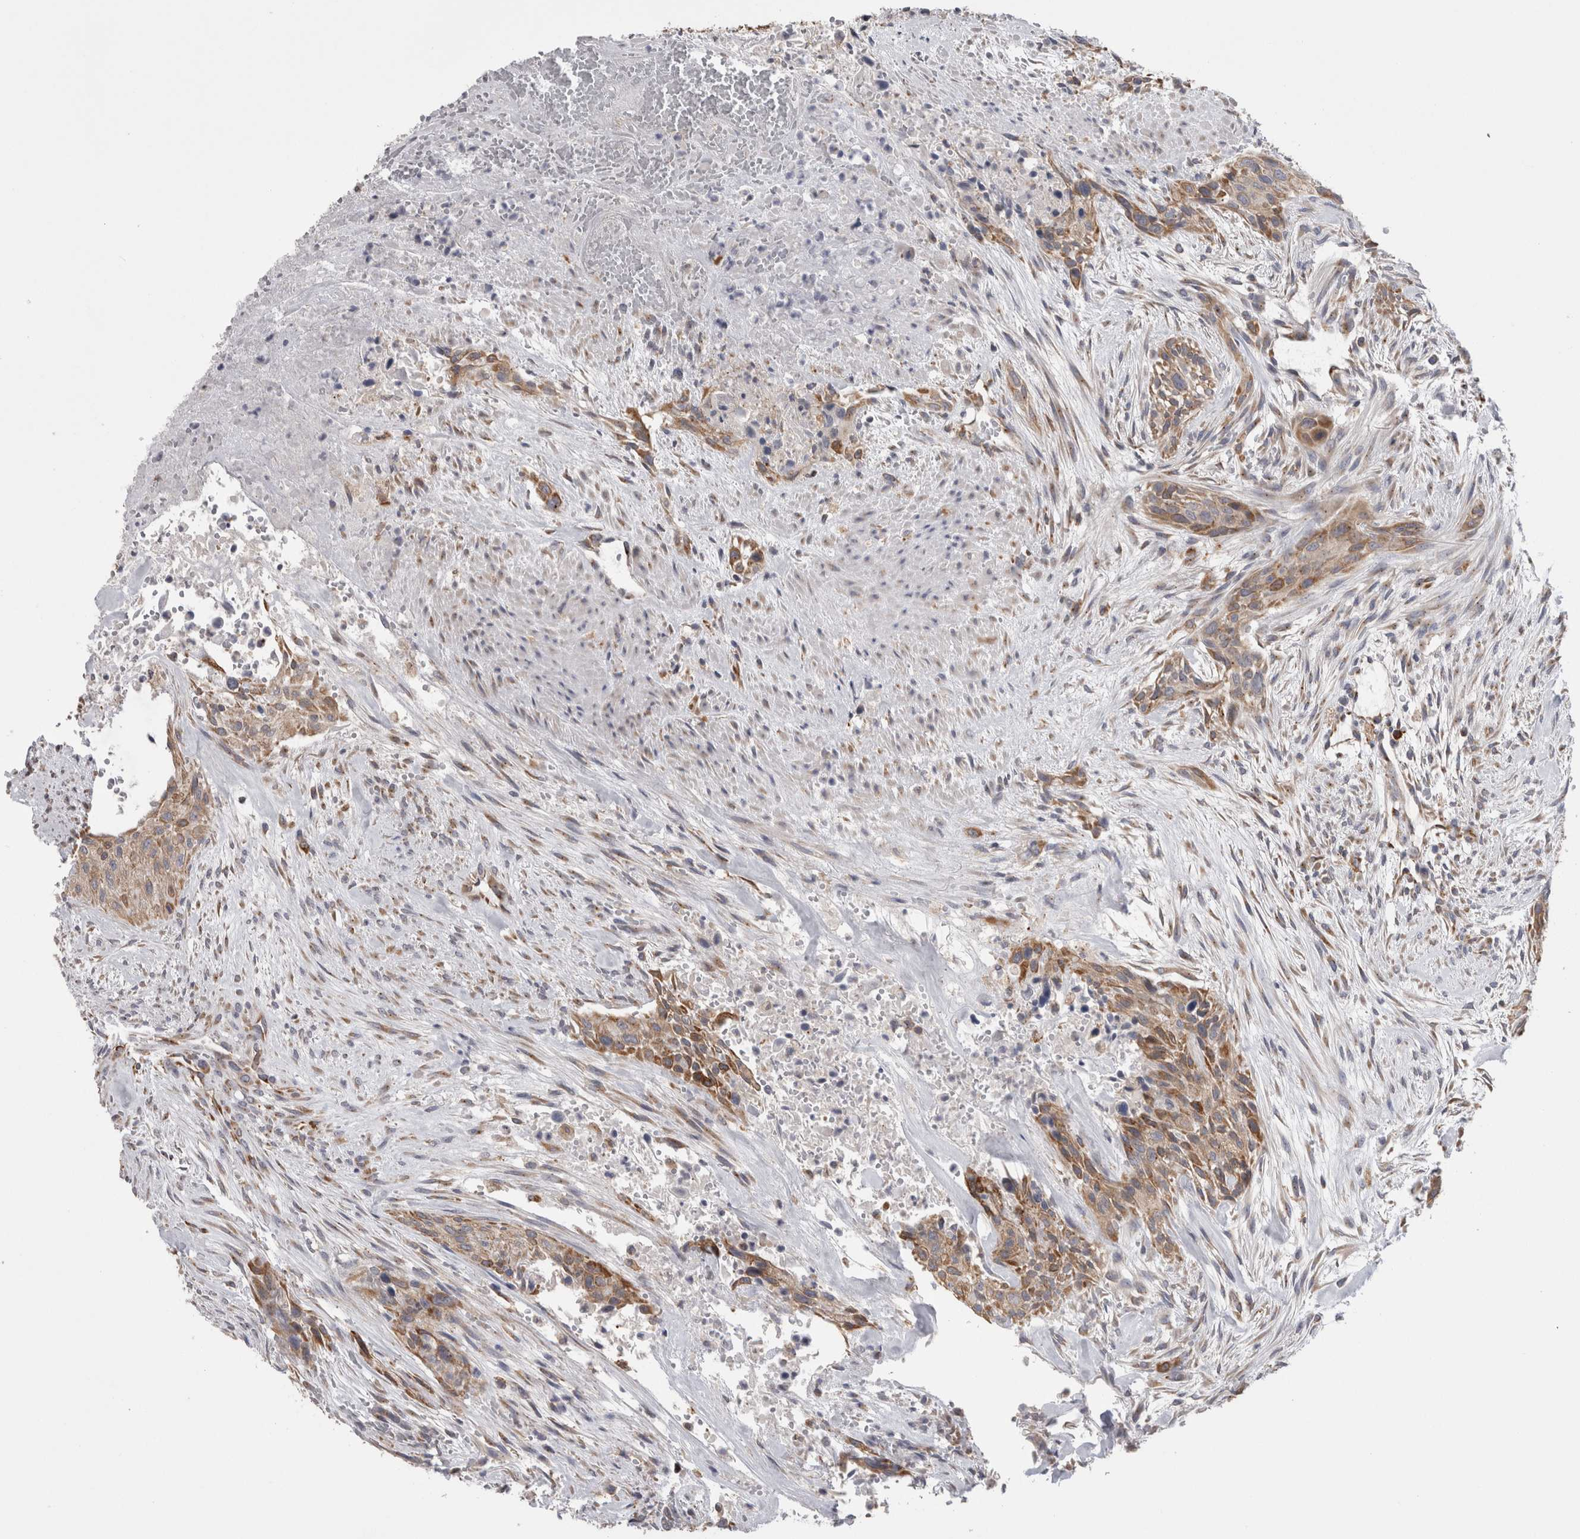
{"staining": {"intensity": "moderate", "quantity": "25%-75%", "location": "cytoplasmic/membranous"}, "tissue": "urothelial cancer", "cell_type": "Tumor cells", "image_type": "cancer", "snomed": [{"axis": "morphology", "description": "Urothelial carcinoma, High grade"}, {"axis": "topography", "description": "Urinary bladder"}], "caption": "DAB immunohistochemical staining of human urothelial carcinoma (high-grade) demonstrates moderate cytoplasmic/membranous protein staining in approximately 25%-75% of tumor cells. The staining was performed using DAB (3,3'-diaminobenzidine) to visualize the protein expression in brown, while the nuclei were stained in blue with hematoxylin (Magnification: 20x).", "gene": "ZNF341", "patient": {"sex": "male", "age": 35}}